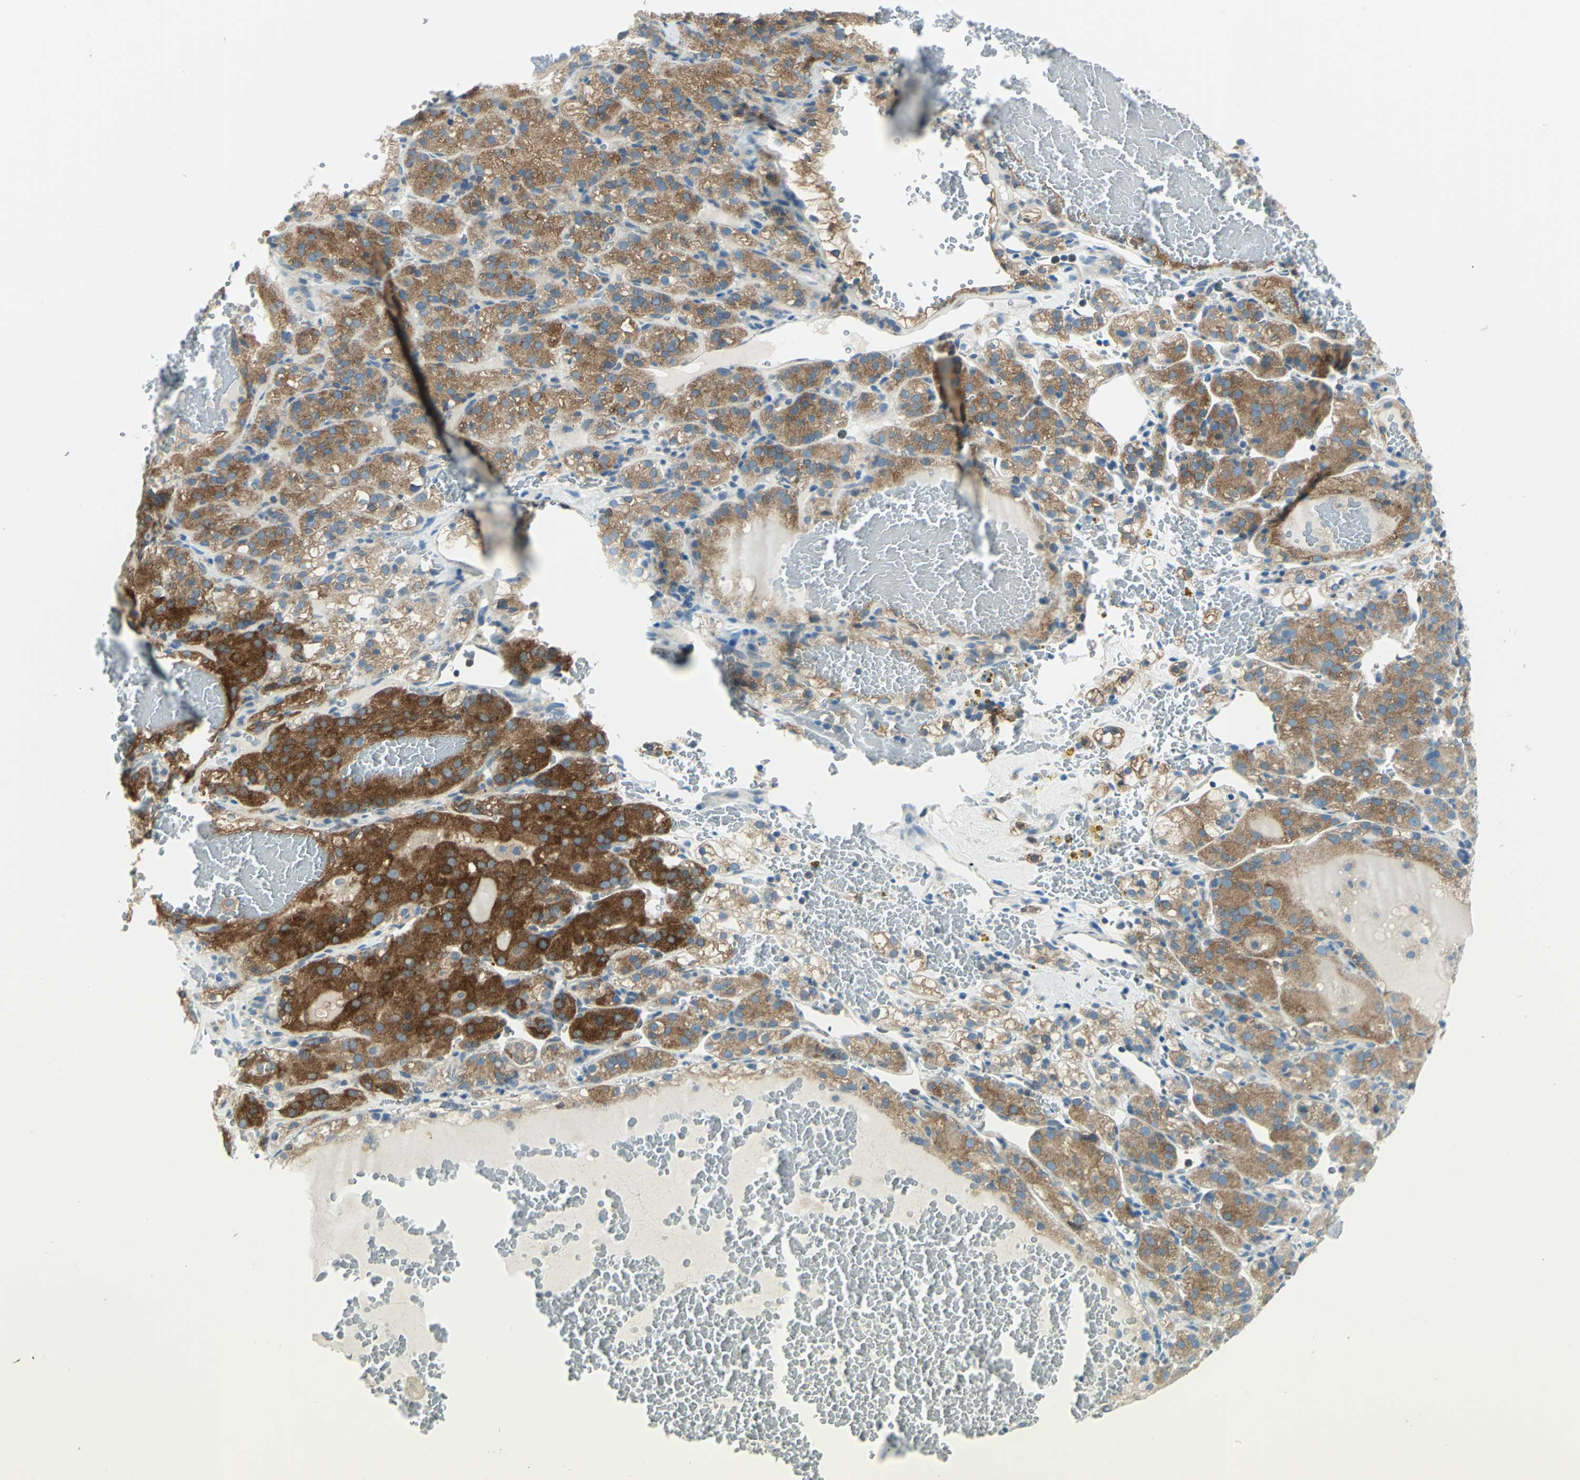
{"staining": {"intensity": "strong", "quantity": ">75%", "location": "cytoplasmic/membranous"}, "tissue": "renal cancer", "cell_type": "Tumor cells", "image_type": "cancer", "snomed": [{"axis": "morphology", "description": "Normal tissue, NOS"}, {"axis": "morphology", "description": "Adenocarcinoma, NOS"}, {"axis": "topography", "description": "Kidney"}], "caption": "This histopathology image demonstrates renal cancer stained with immunohistochemistry (IHC) to label a protein in brown. The cytoplasmic/membranous of tumor cells show strong positivity for the protein. Nuclei are counter-stained blue.", "gene": "ALDOA", "patient": {"sex": "male", "age": 61}}